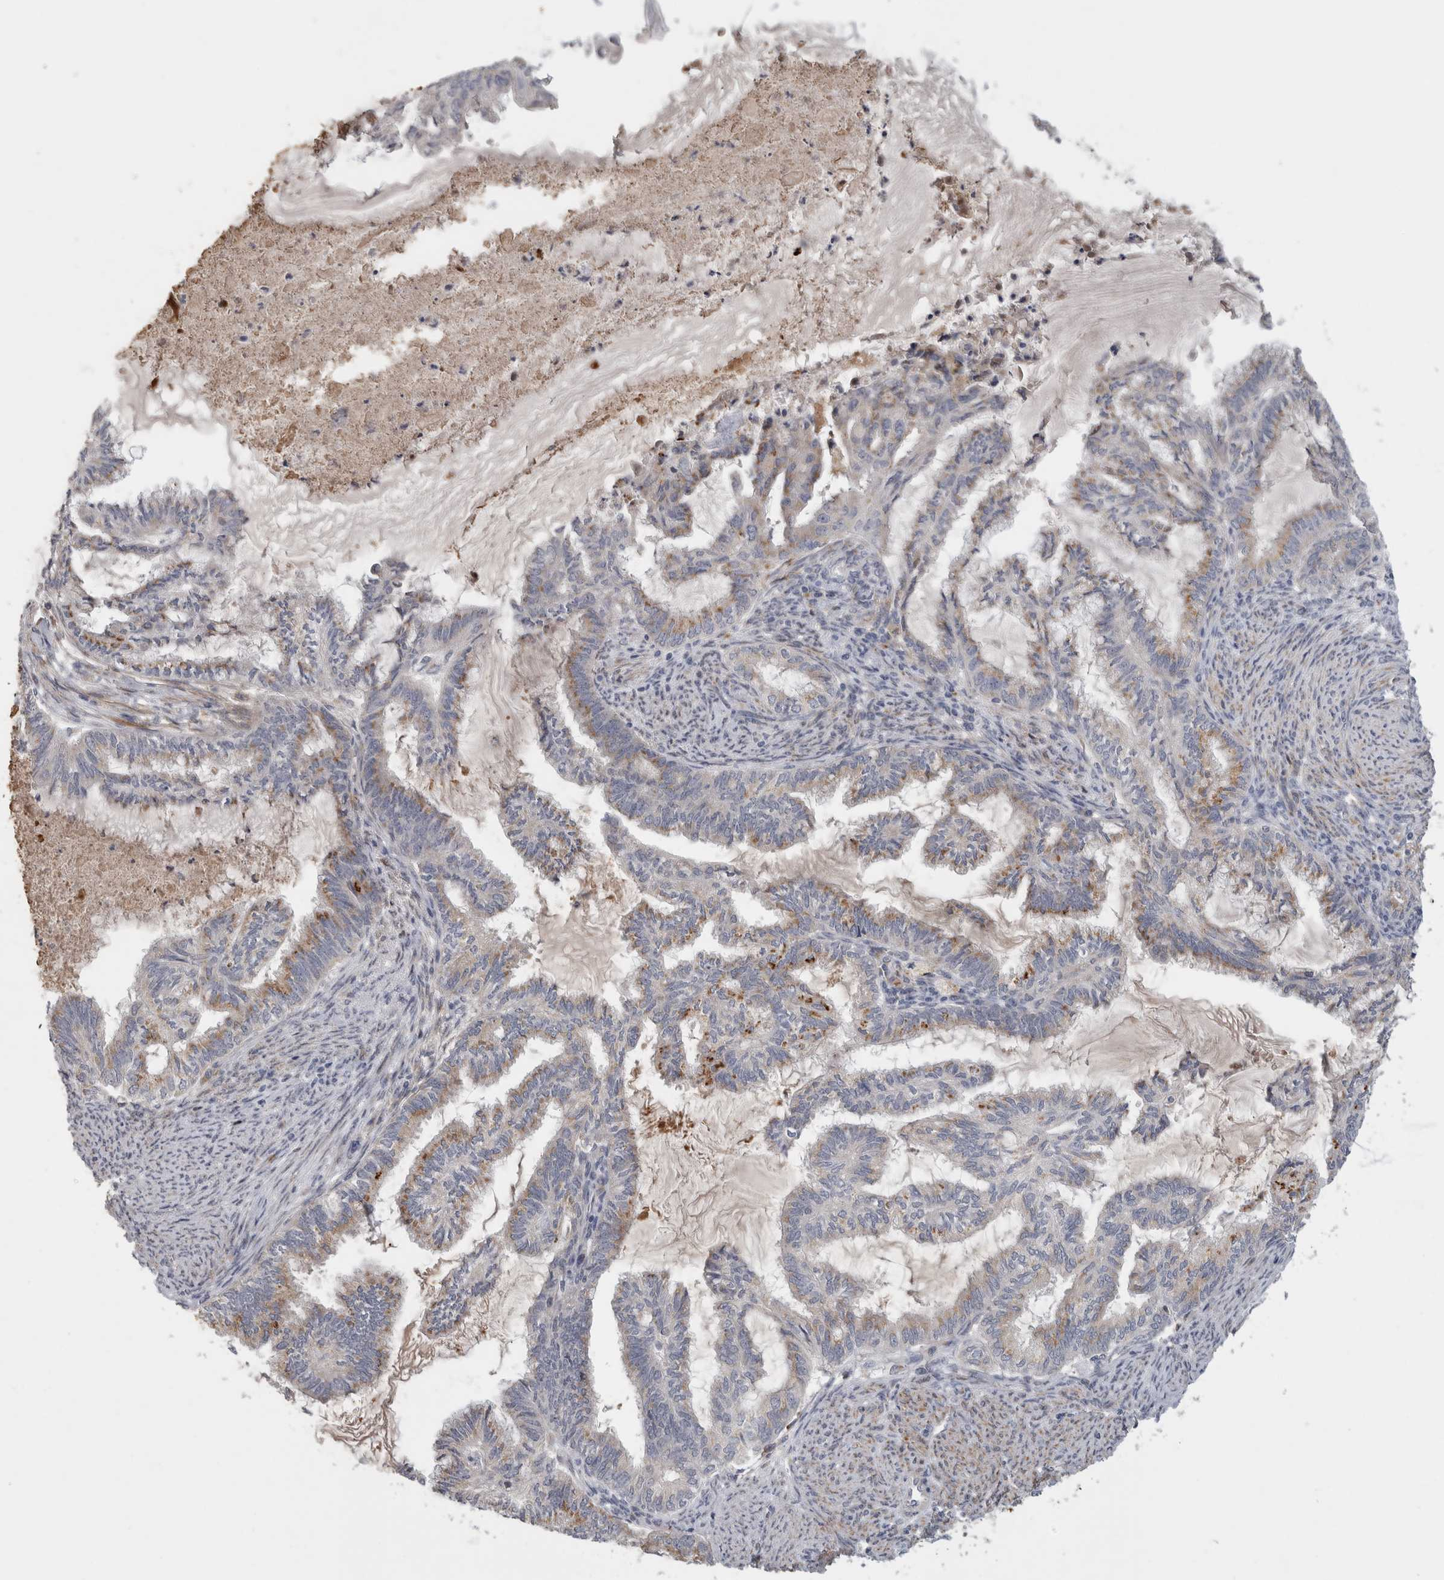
{"staining": {"intensity": "strong", "quantity": "<25%", "location": "cytoplasmic/membranous"}, "tissue": "endometrial cancer", "cell_type": "Tumor cells", "image_type": "cancer", "snomed": [{"axis": "morphology", "description": "Adenocarcinoma, NOS"}, {"axis": "topography", "description": "Endometrium"}], "caption": "Protein staining of endometrial cancer (adenocarcinoma) tissue shows strong cytoplasmic/membranous expression in approximately <25% of tumor cells.", "gene": "MGAT1", "patient": {"sex": "female", "age": 86}}